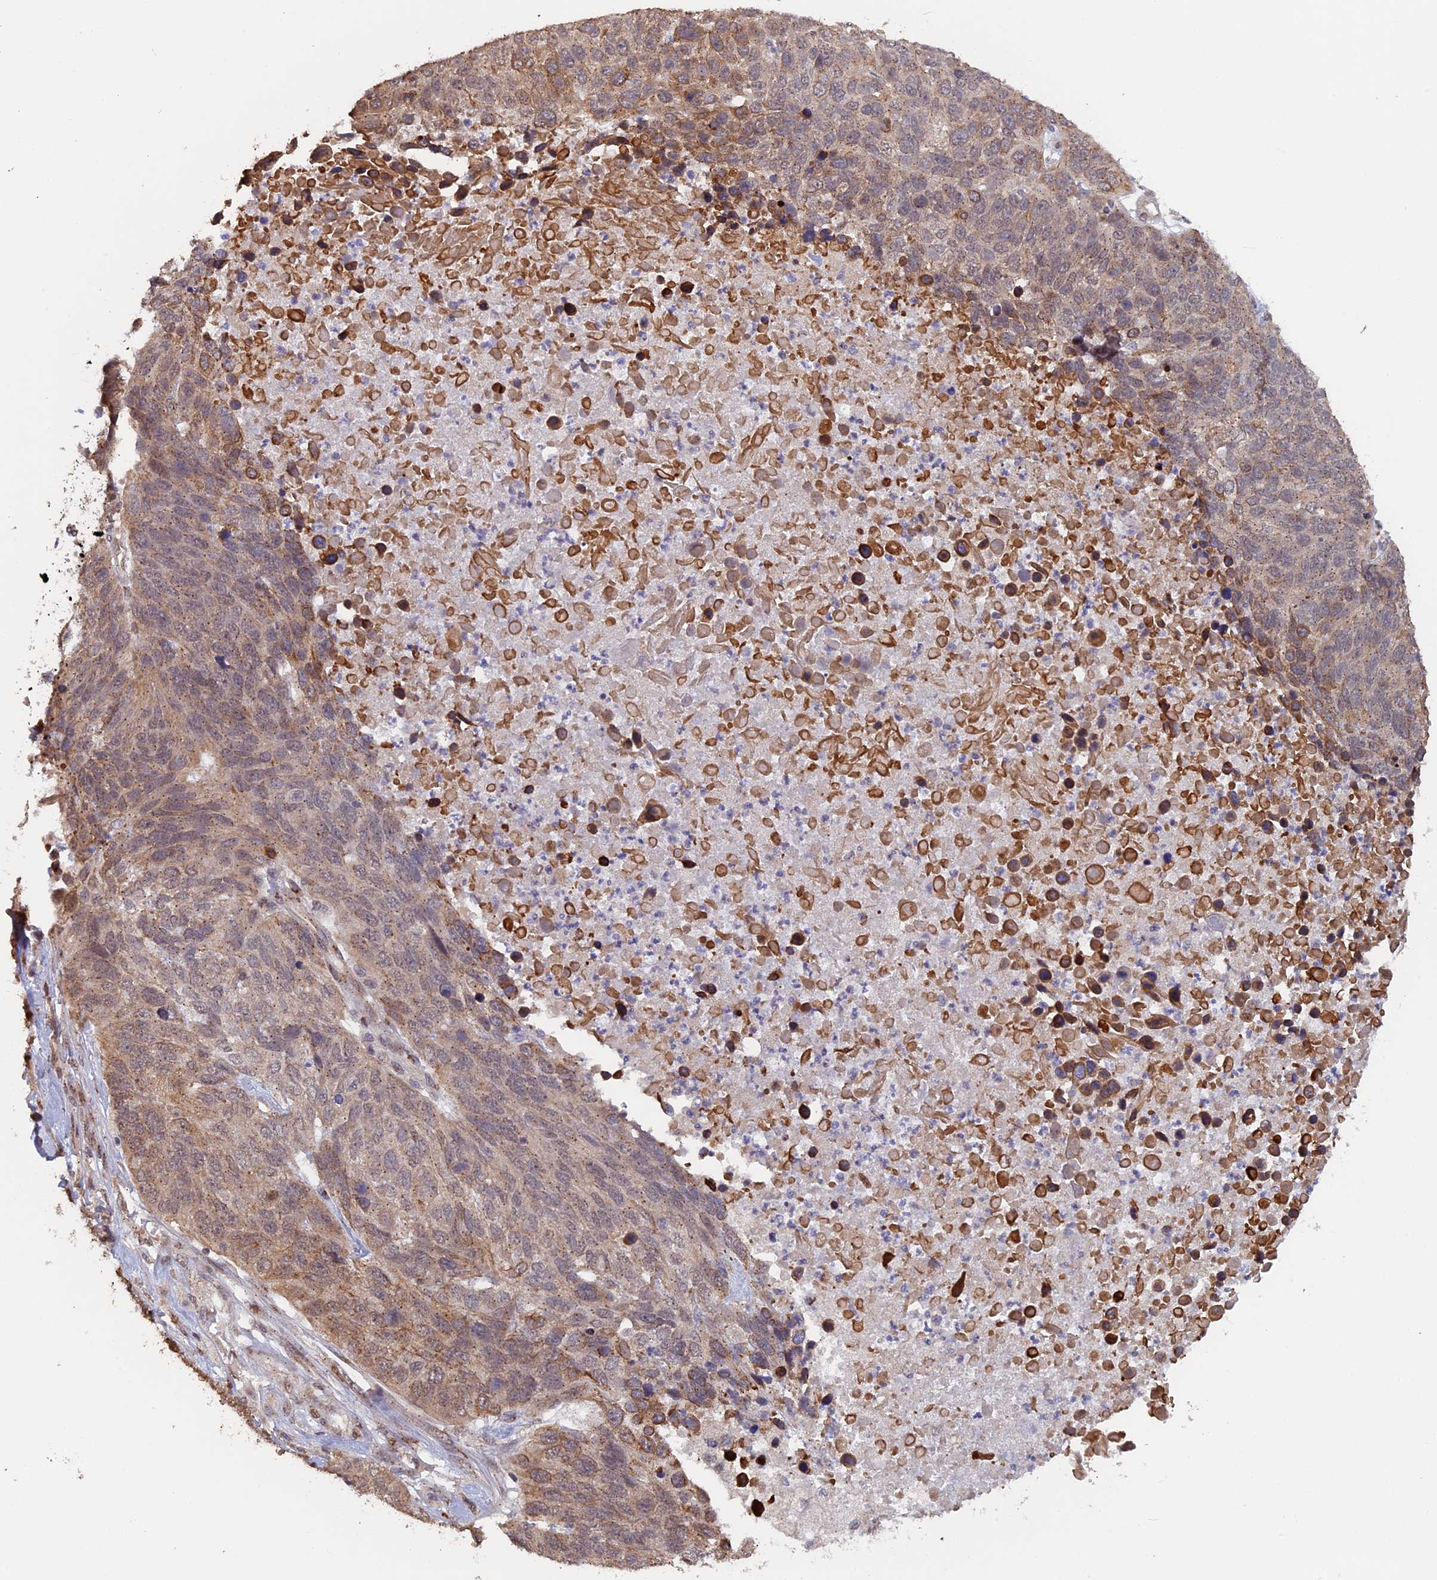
{"staining": {"intensity": "moderate", "quantity": ">75%", "location": "cytoplasmic/membranous"}, "tissue": "lung cancer", "cell_type": "Tumor cells", "image_type": "cancer", "snomed": [{"axis": "morphology", "description": "Normal tissue, NOS"}, {"axis": "morphology", "description": "Squamous cell carcinoma, NOS"}, {"axis": "topography", "description": "Lymph node"}, {"axis": "topography", "description": "Lung"}], "caption": "Protein staining by immunohistochemistry reveals moderate cytoplasmic/membranous expression in about >75% of tumor cells in lung cancer. The protein of interest is stained brown, and the nuclei are stained in blue (DAB (3,3'-diaminobenzidine) IHC with brightfield microscopy, high magnification).", "gene": "PIGQ", "patient": {"sex": "male", "age": 66}}